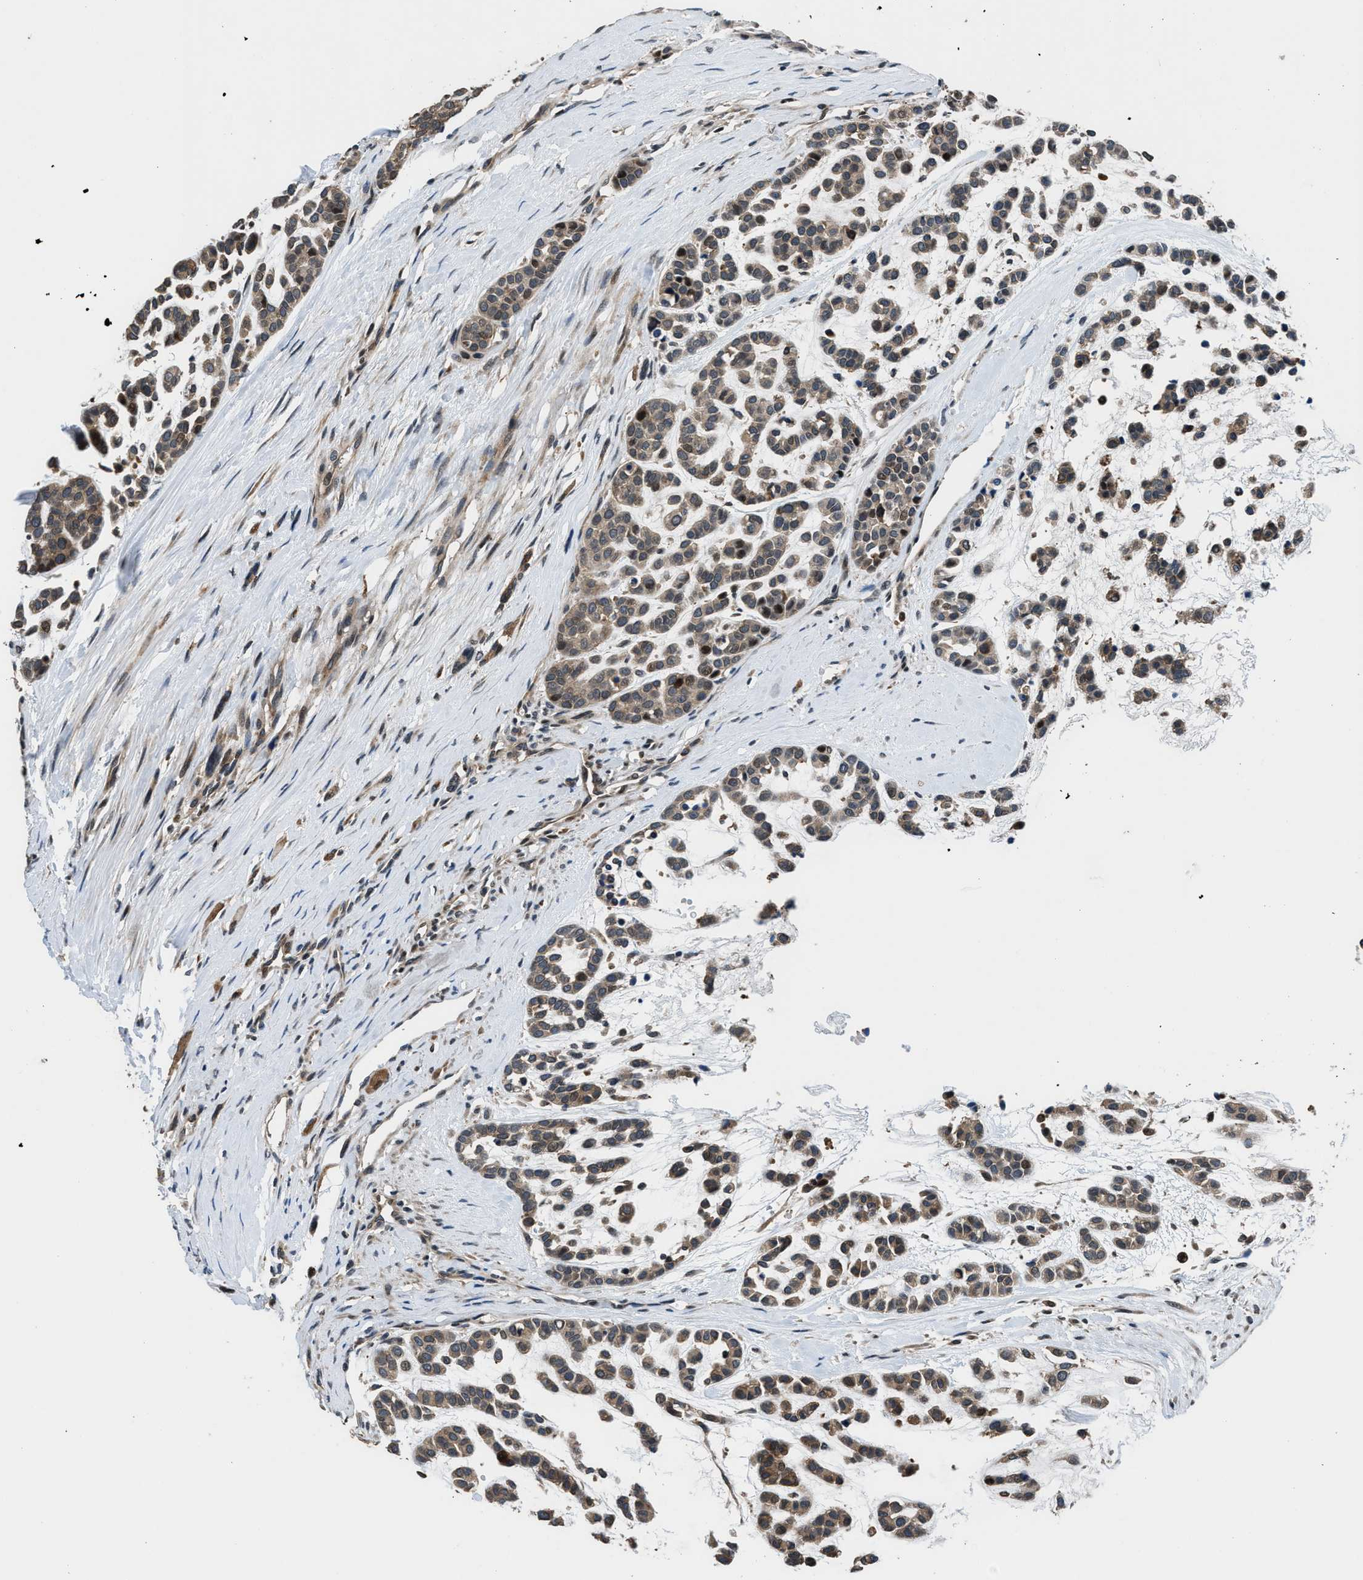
{"staining": {"intensity": "weak", "quantity": ">75%", "location": "cytoplasmic/membranous"}, "tissue": "head and neck cancer", "cell_type": "Tumor cells", "image_type": "cancer", "snomed": [{"axis": "morphology", "description": "Adenocarcinoma, NOS"}, {"axis": "morphology", "description": "Adenoma, NOS"}, {"axis": "topography", "description": "Head-Neck"}], "caption": "The immunohistochemical stain labels weak cytoplasmic/membranous expression in tumor cells of adenoma (head and neck) tissue.", "gene": "CTBS", "patient": {"sex": "female", "age": 55}}